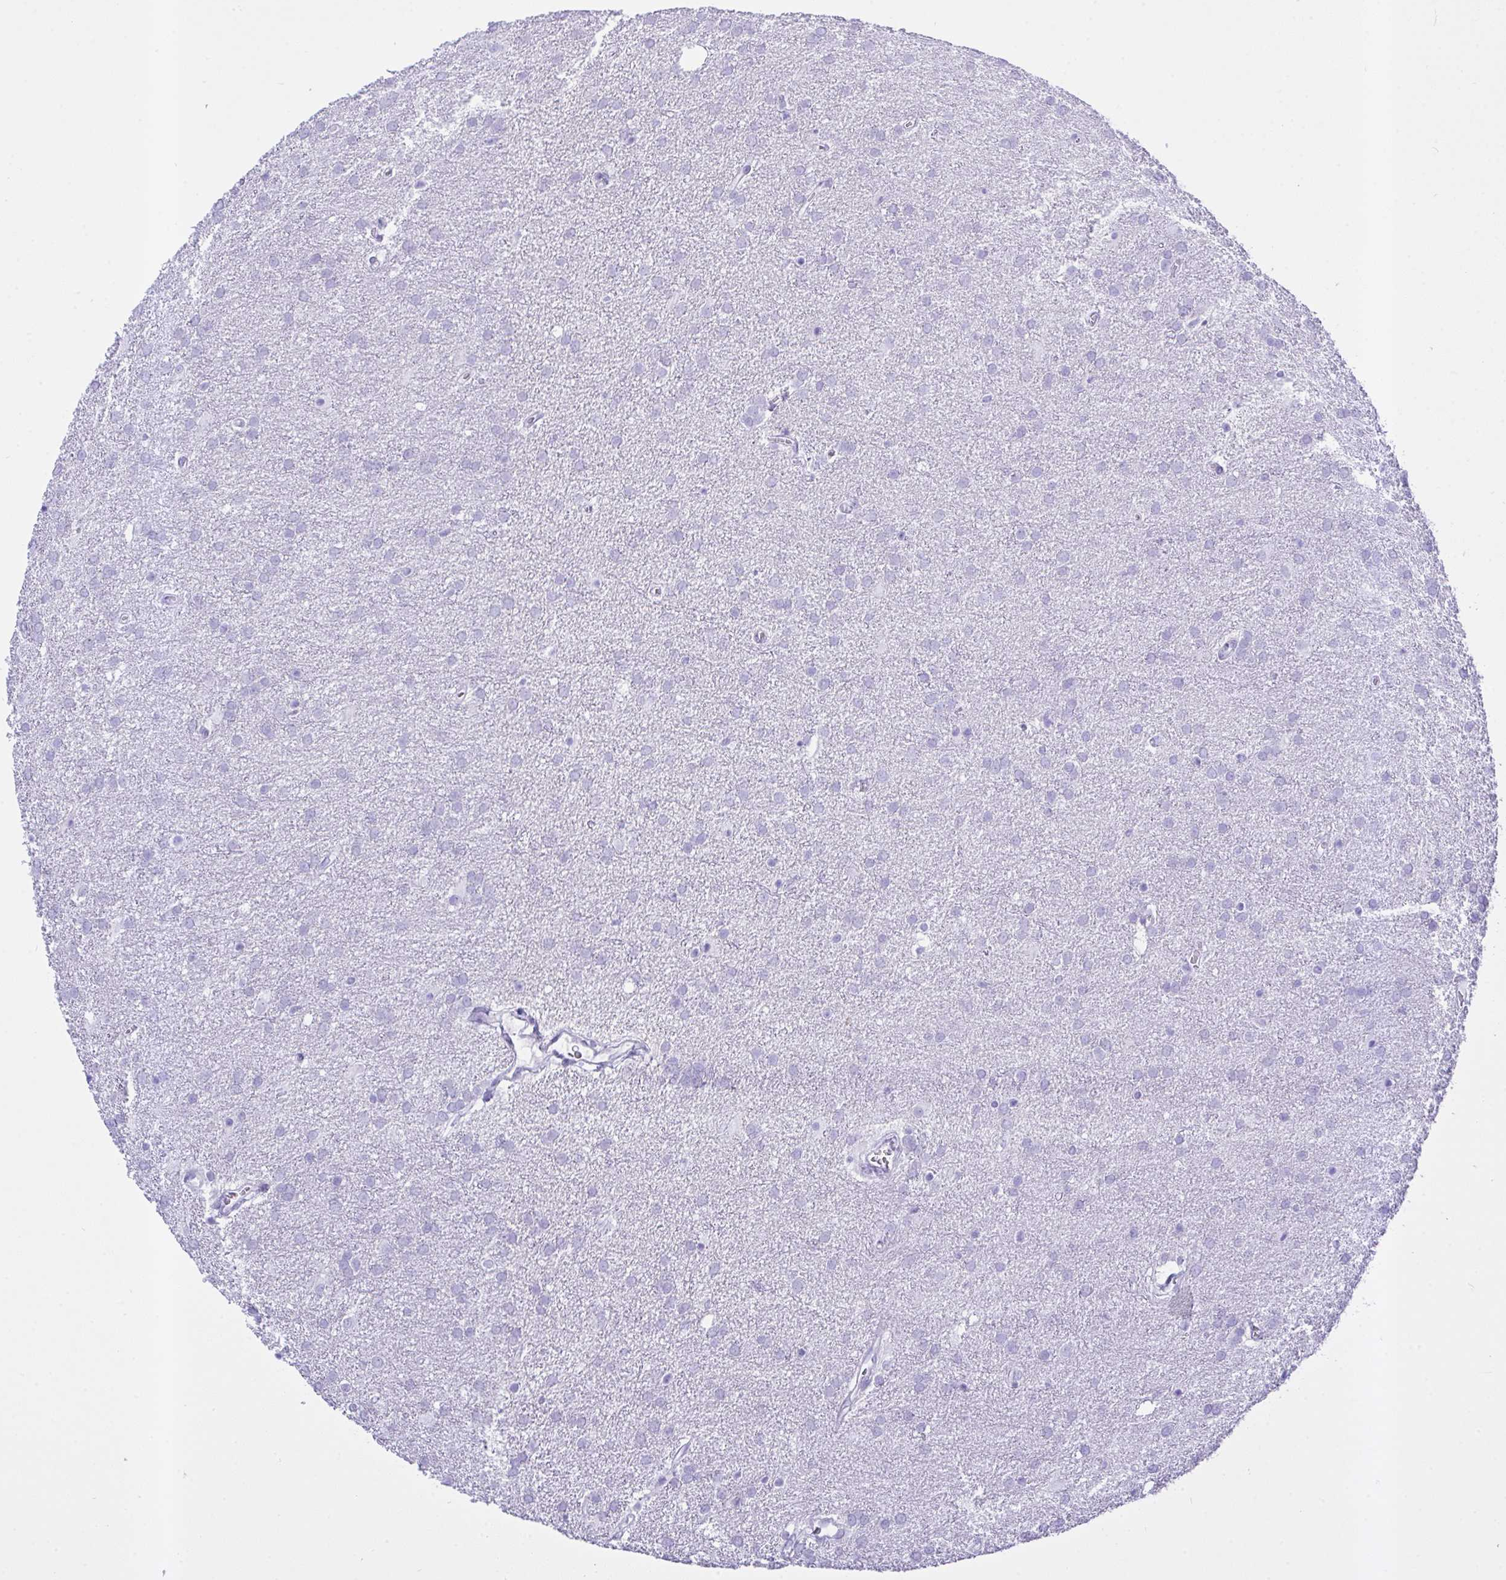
{"staining": {"intensity": "negative", "quantity": "none", "location": "none"}, "tissue": "glioma", "cell_type": "Tumor cells", "image_type": "cancer", "snomed": [{"axis": "morphology", "description": "Glioma, malignant, Low grade"}, {"axis": "topography", "description": "Brain"}], "caption": "IHC histopathology image of neoplastic tissue: human glioma stained with DAB displays no significant protein expression in tumor cells. Nuclei are stained in blue.", "gene": "AKR1D1", "patient": {"sex": "female", "age": 32}}